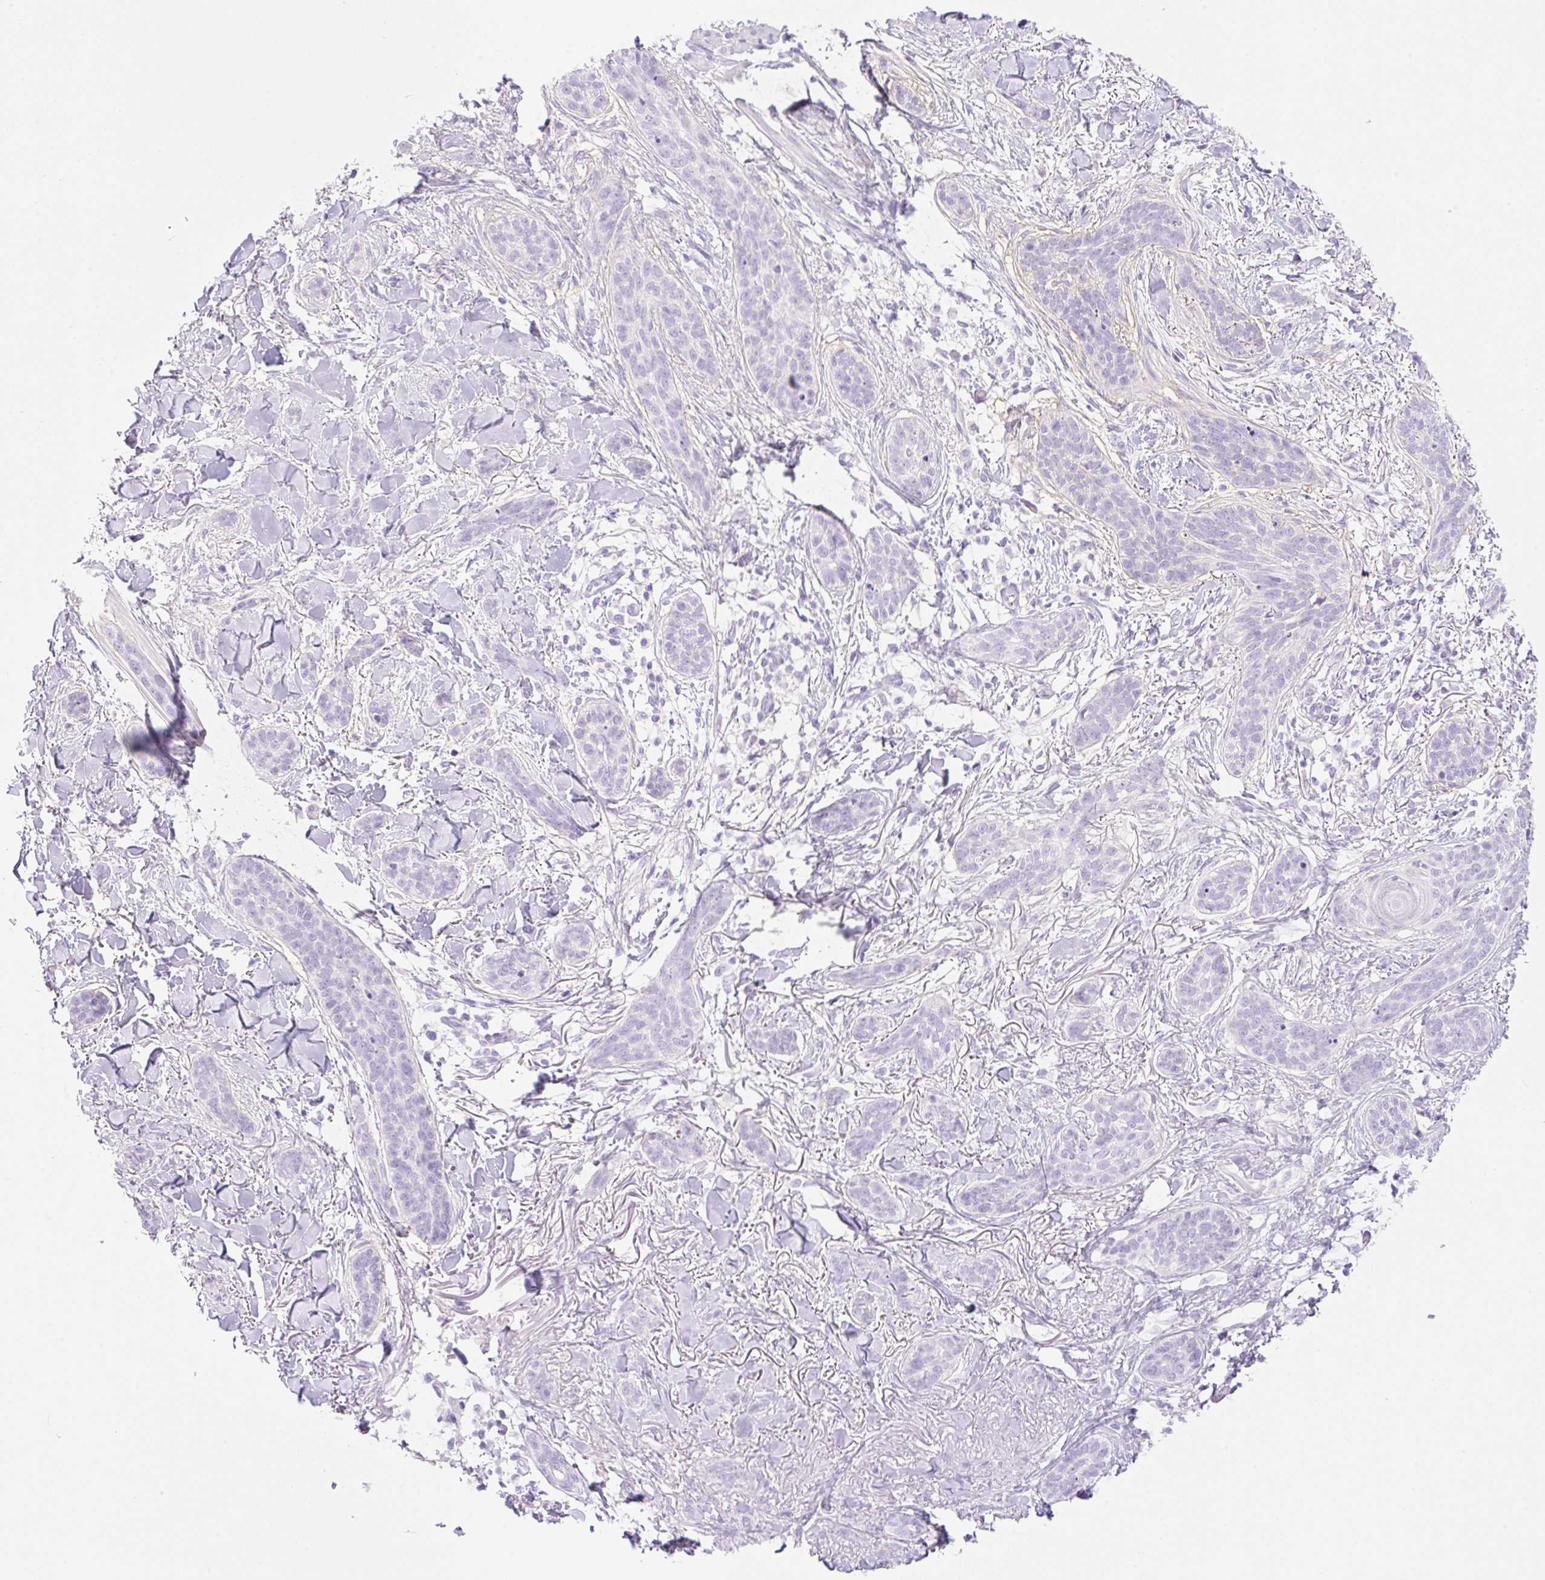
{"staining": {"intensity": "negative", "quantity": "none", "location": "none"}, "tissue": "skin cancer", "cell_type": "Tumor cells", "image_type": "cancer", "snomed": [{"axis": "morphology", "description": "Basal cell carcinoma"}, {"axis": "topography", "description": "Skin"}], "caption": "The micrograph reveals no significant expression in tumor cells of skin basal cell carcinoma. (IHC, brightfield microscopy, high magnification).", "gene": "CDX1", "patient": {"sex": "male", "age": 52}}